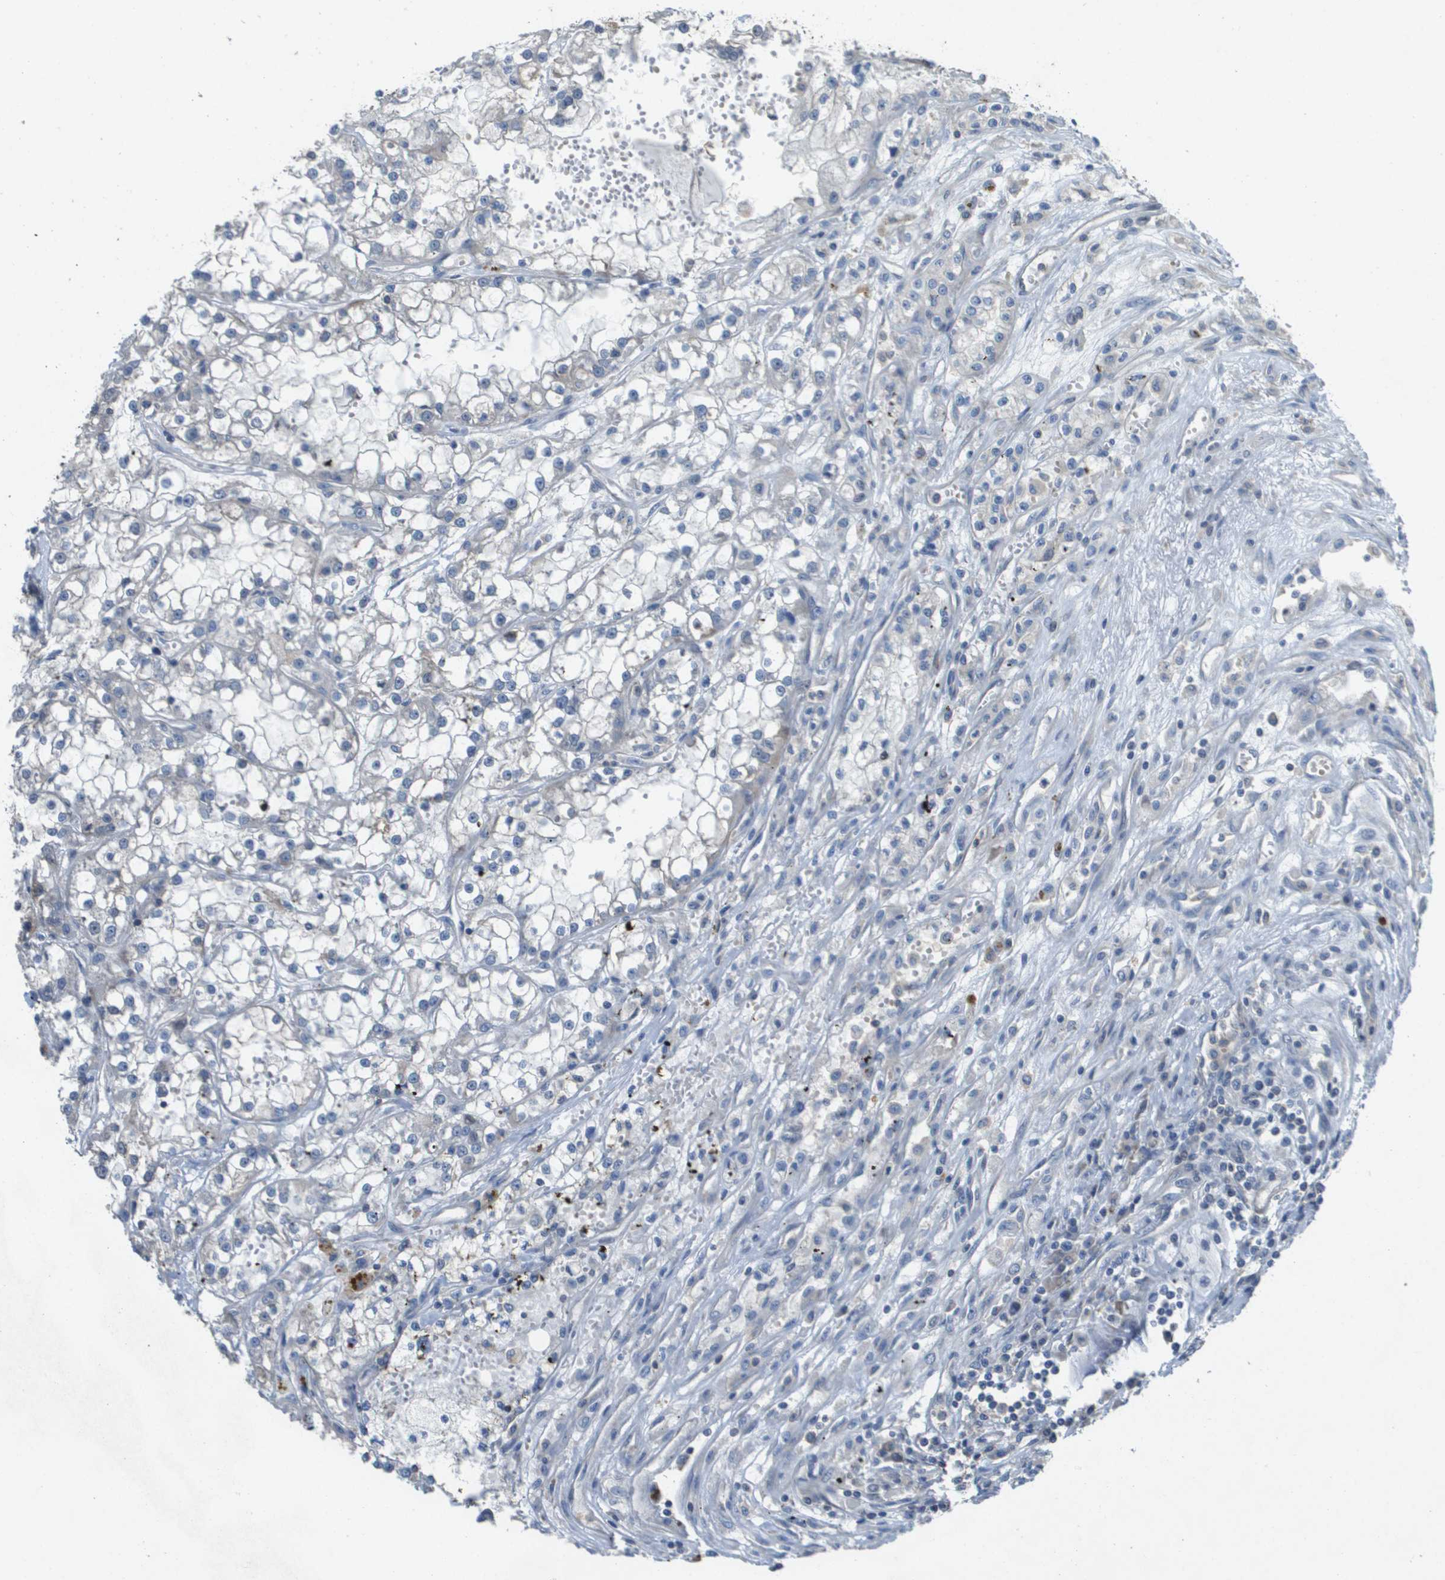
{"staining": {"intensity": "negative", "quantity": "none", "location": "none"}, "tissue": "renal cancer", "cell_type": "Tumor cells", "image_type": "cancer", "snomed": [{"axis": "morphology", "description": "Adenocarcinoma, NOS"}, {"axis": "topography", "description": "Kidney"}], "caption": "Immunohistochemical staining of adenocarcinoma (renal) reveals no significant positivity in tumor cells. The staining is performed using DAB brown chromogen with nuclei counter-stained in using hematoxylin.", "gene": "SCN4B", "patient": {"sex": "female", "age": 52}}